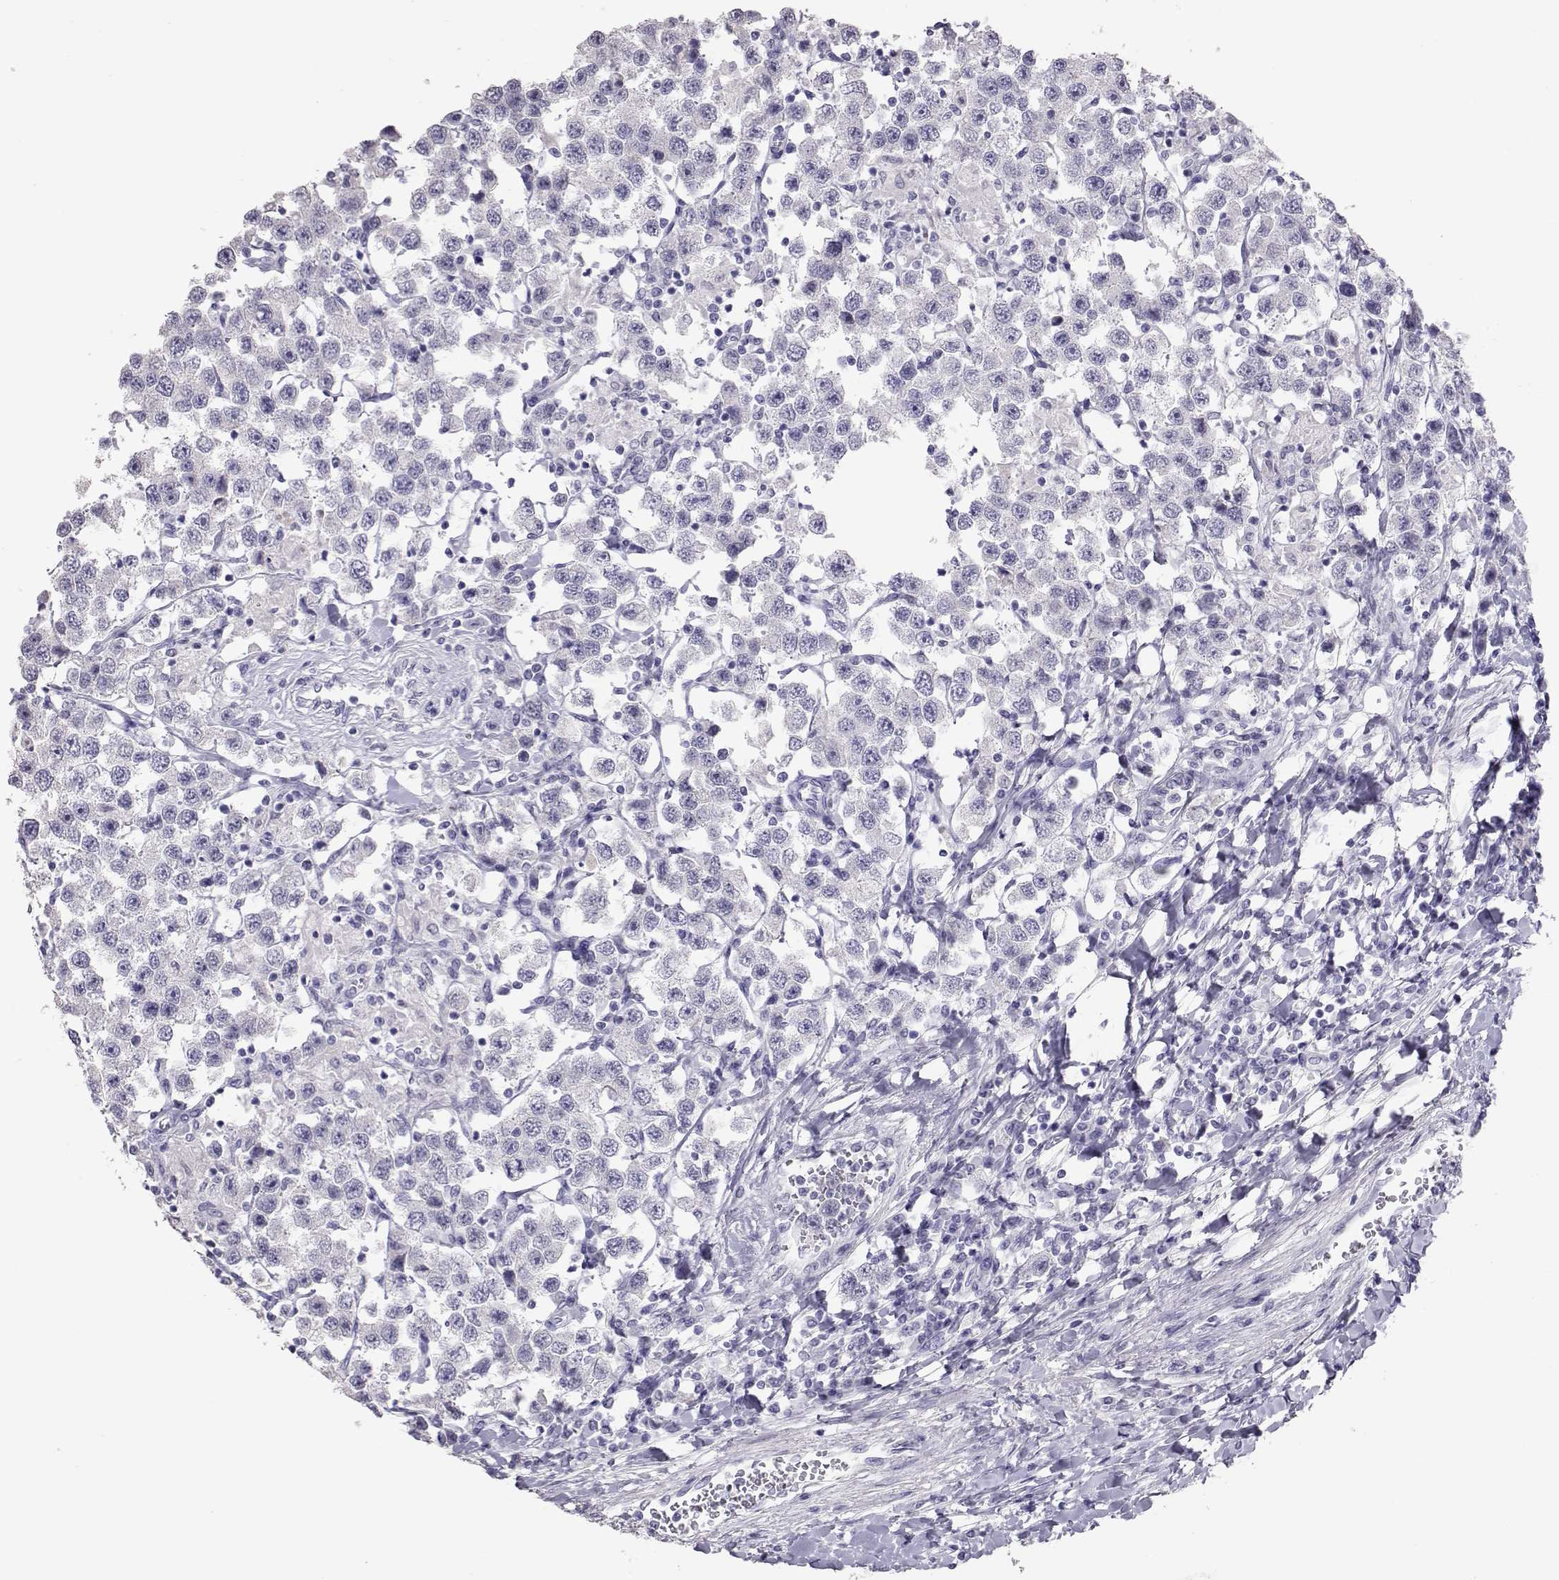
{"staining": {"intensity": "negative", "quantity": "none", "location": "none"}, "tissue": "testis cancer", "cell_type": "Tumor cells", "image_type": "cancer", "snomed": [{"axis": "morphology", "description": "Seminoma, NOS"}, {"axis": "topography", "description": "Testis"}], "caption": "Immunohistochemistry of testis cancer displays no staining in tumor cells.", "gene": "PMCH", "patient": {"sex": "male", "age": 45}}